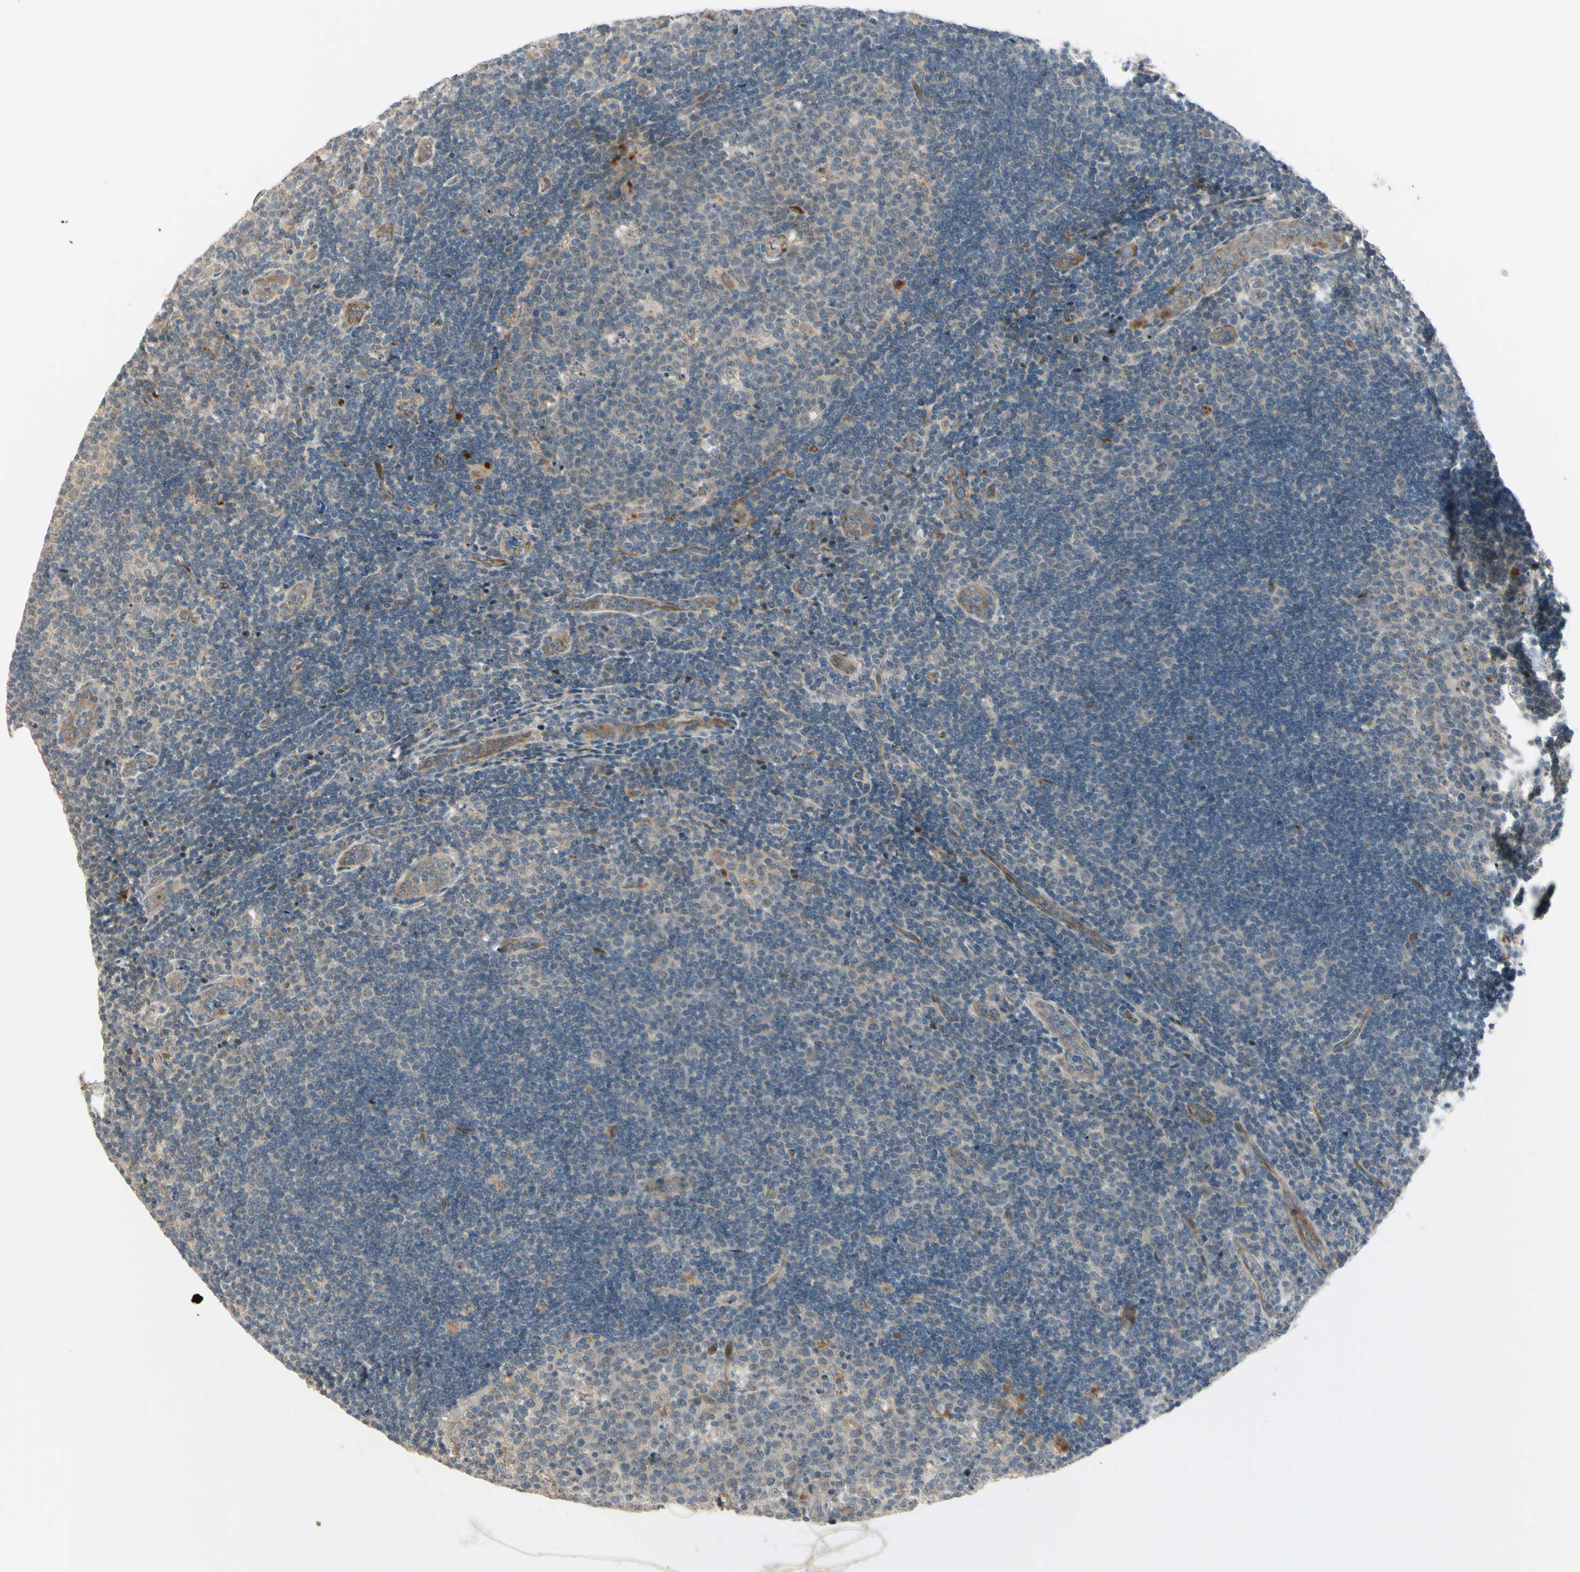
{"staining": {"intensity": "weak", "quantity": "25%-75%", "location": "cytoplasmic/membranous"}, "tissue": "lymph node", "cell_type": "Germinal center cells", "image_type": "normal", "snomed": [{"axis": "morphology", "description": "Normal tissue, NOS"}, {"axis": "topography", "description": "Lymph node"}, {"axis": "topography", "description": "Salivary gland"}], "caption": "Brown immunohistochemical staining in normal human lymph node demonstrates weak cytoplasmic/membranous expression in approximately 25%-75% of germinal center cells. The staining was performed using DAB (3,3'-diaminobenzidine), with brown indicating positive protein expression. Nuclei are stained blue with hematoxylin.", "gene": "NDFIP1", "patient": {"sex": "male", "age": 8}}